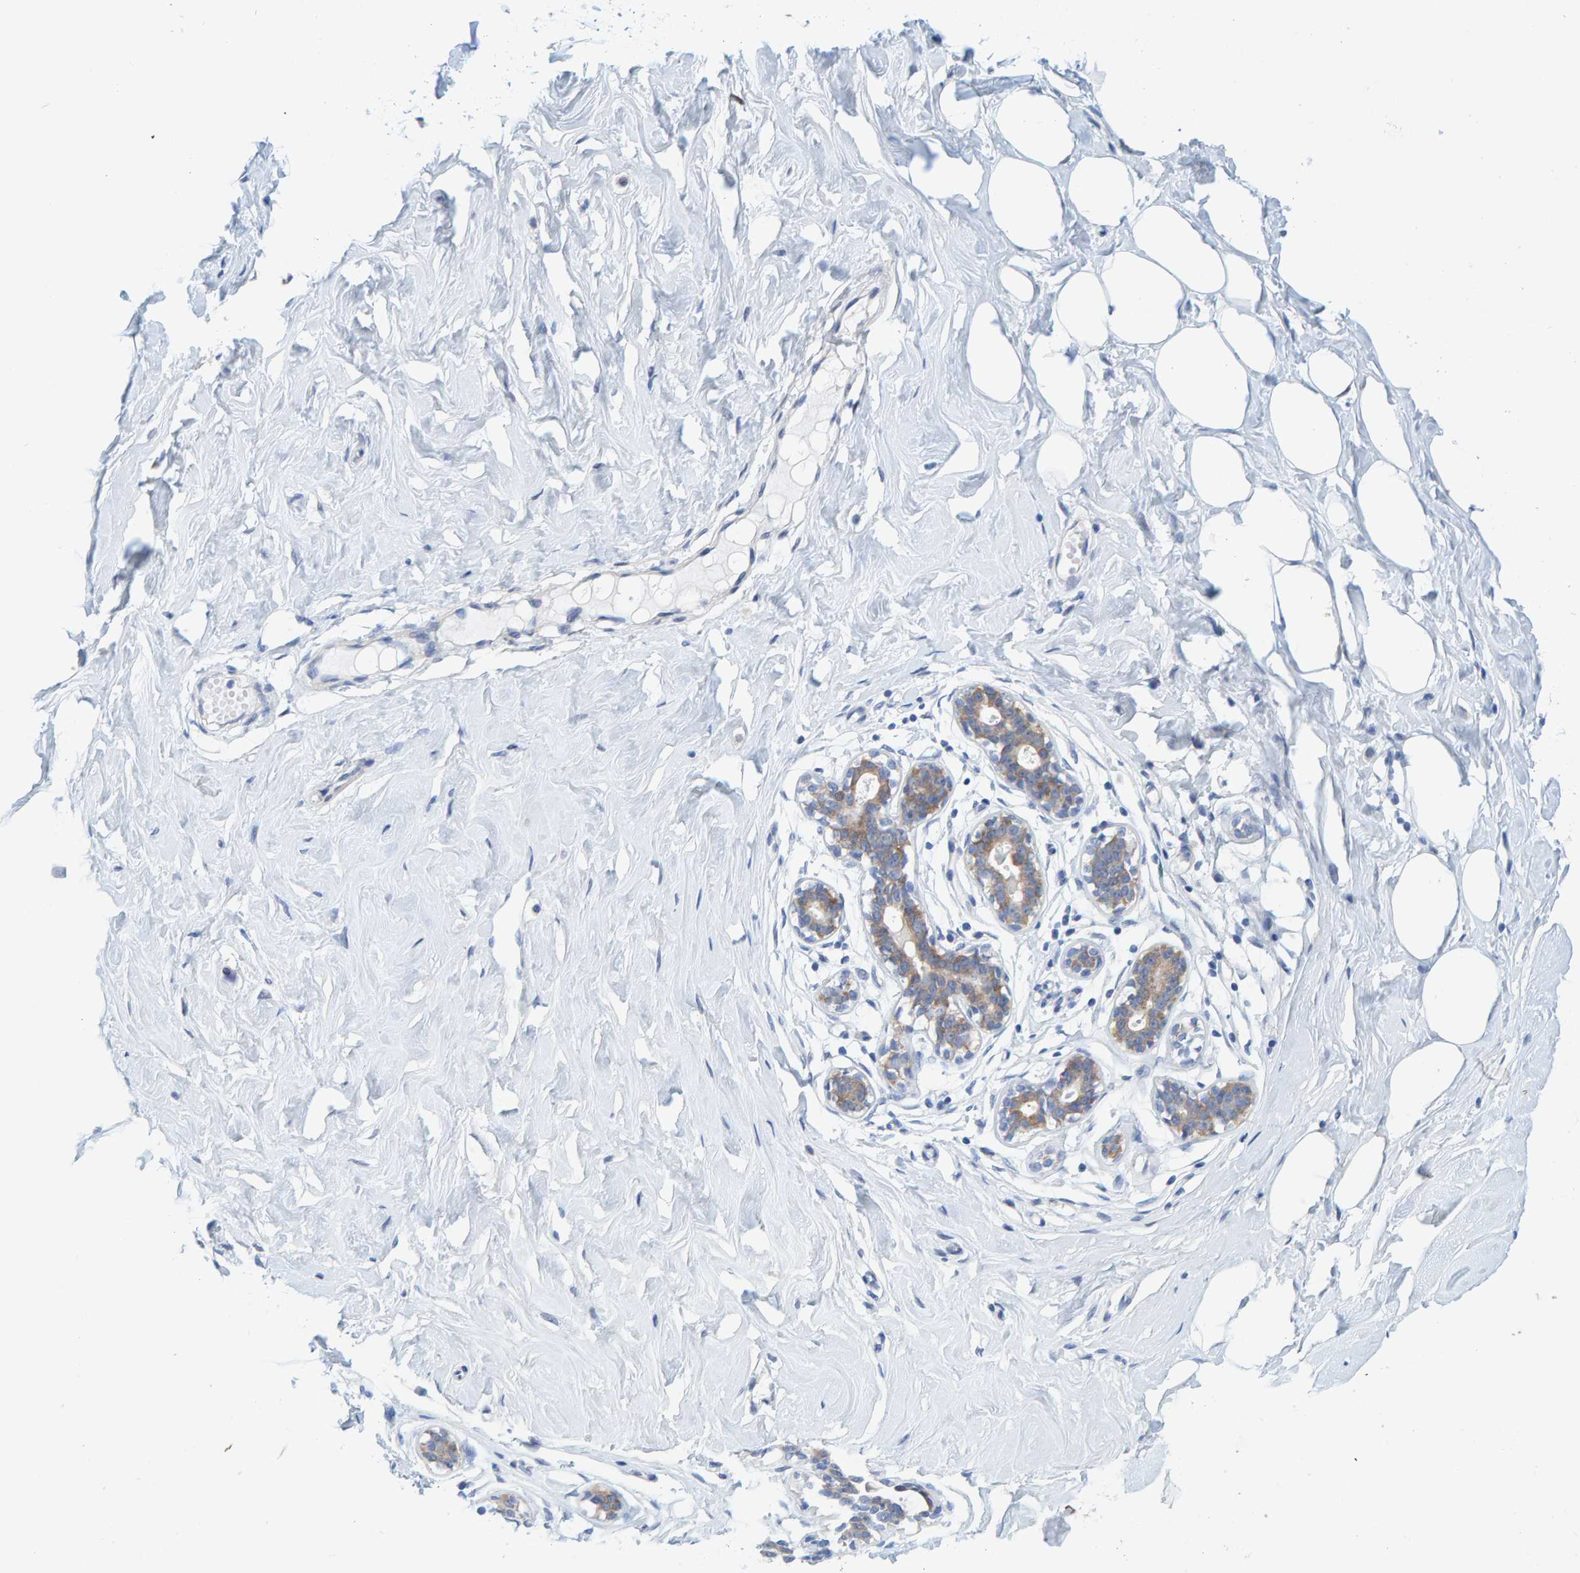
{"staining": {"intensity": "negative", "quantity": "none", "location": "none"}, "tissue": "breast", "cell_type": "Adipocytes", "image_type": "normal", "snomed": [{"axis": "morphology", "description": "Normal tissue, NOS"}, {"axis": "topography", "description": "Breast"}], "caption": "The IHC image has no significant expression in adipocytes of breast.", "gene": "KLHL11", "patient": {"sex": "female", "age": 23}}